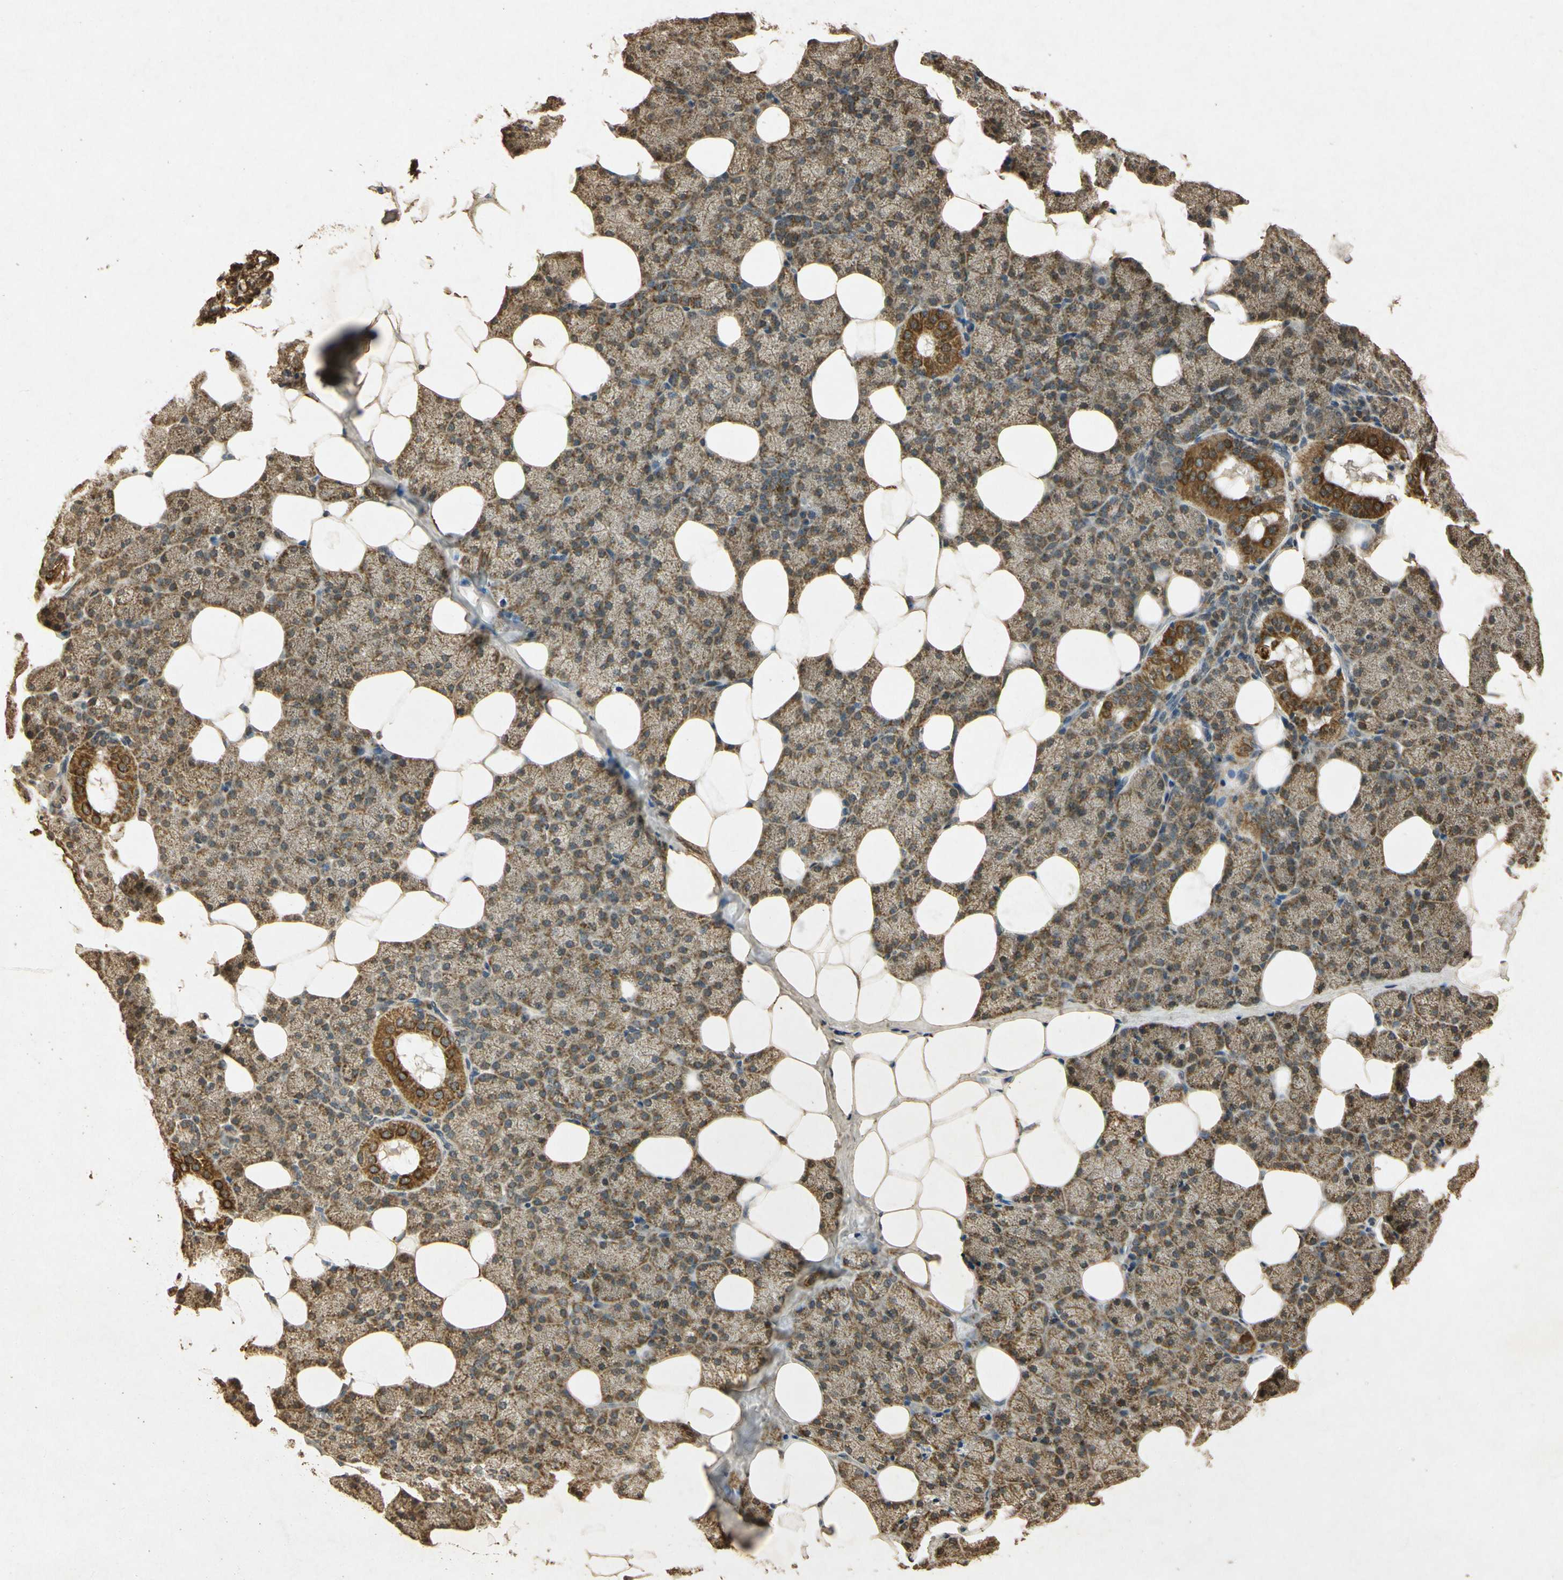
{"staining": {"intensity": "moderate", "quantity": "25%-75%", "location": "cytoplasmic/membranous"}, "tissue": "salivary gland", "cell_type": "Glandular cells", "image_type": "normal", "snomed": [{"axis": "morphology", "description": "Normal tissue, NOS"}, {"axis": "topography", "description": "Lymph node"}, {"axis": "topography", "description": "Salivary gland"}], "caption": "The image shows staining of unremarkable salivary gland, revealing moderate cytoplasmic/membranous protein positivity (brown color) within glandular cells.", "gene": "PRDX3", "patient": {"sex": "male", "age": 8}}